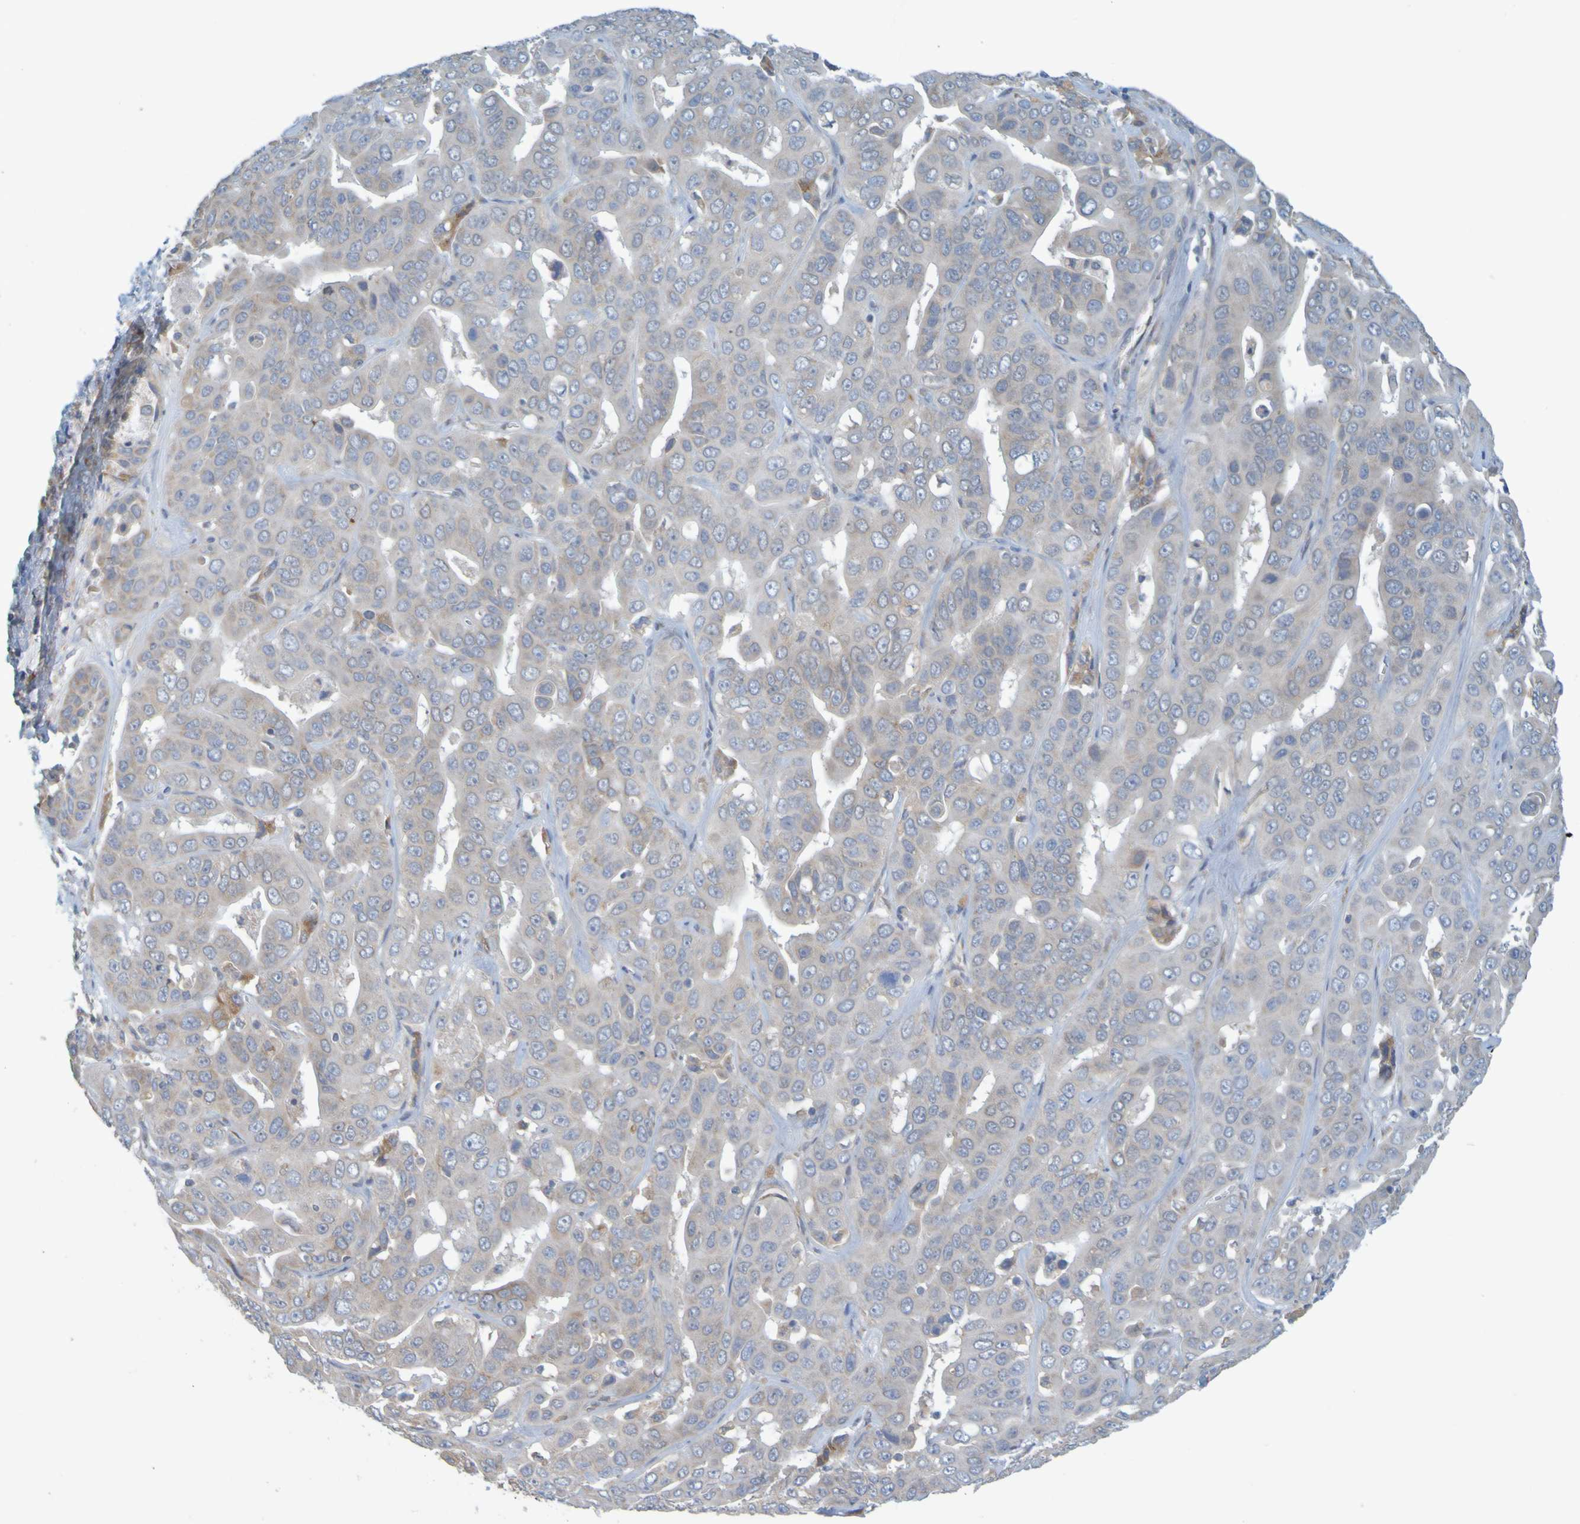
{"staining": {"intensity": "weak", "quantity": "25%-75%", "location": "cytoplasmic/membranous"}, "tissue": "liver cancer", "cell_type": "Tumor cells", "image_type": "cancer", "snomed": [{"axis": "morphology", "description": "Cholangiocarcinoma"}, {"axis": "topography", "description": "Liver"}], "caption": "A histopathology image showing weak cytoplasmic/membranous expression in about 25%-75% of tumor cells in liver cancer, as visualized by brown immunohistochemical staining.", "gene": "MOGS", "patient": {"sex": "female", "age": 52}}